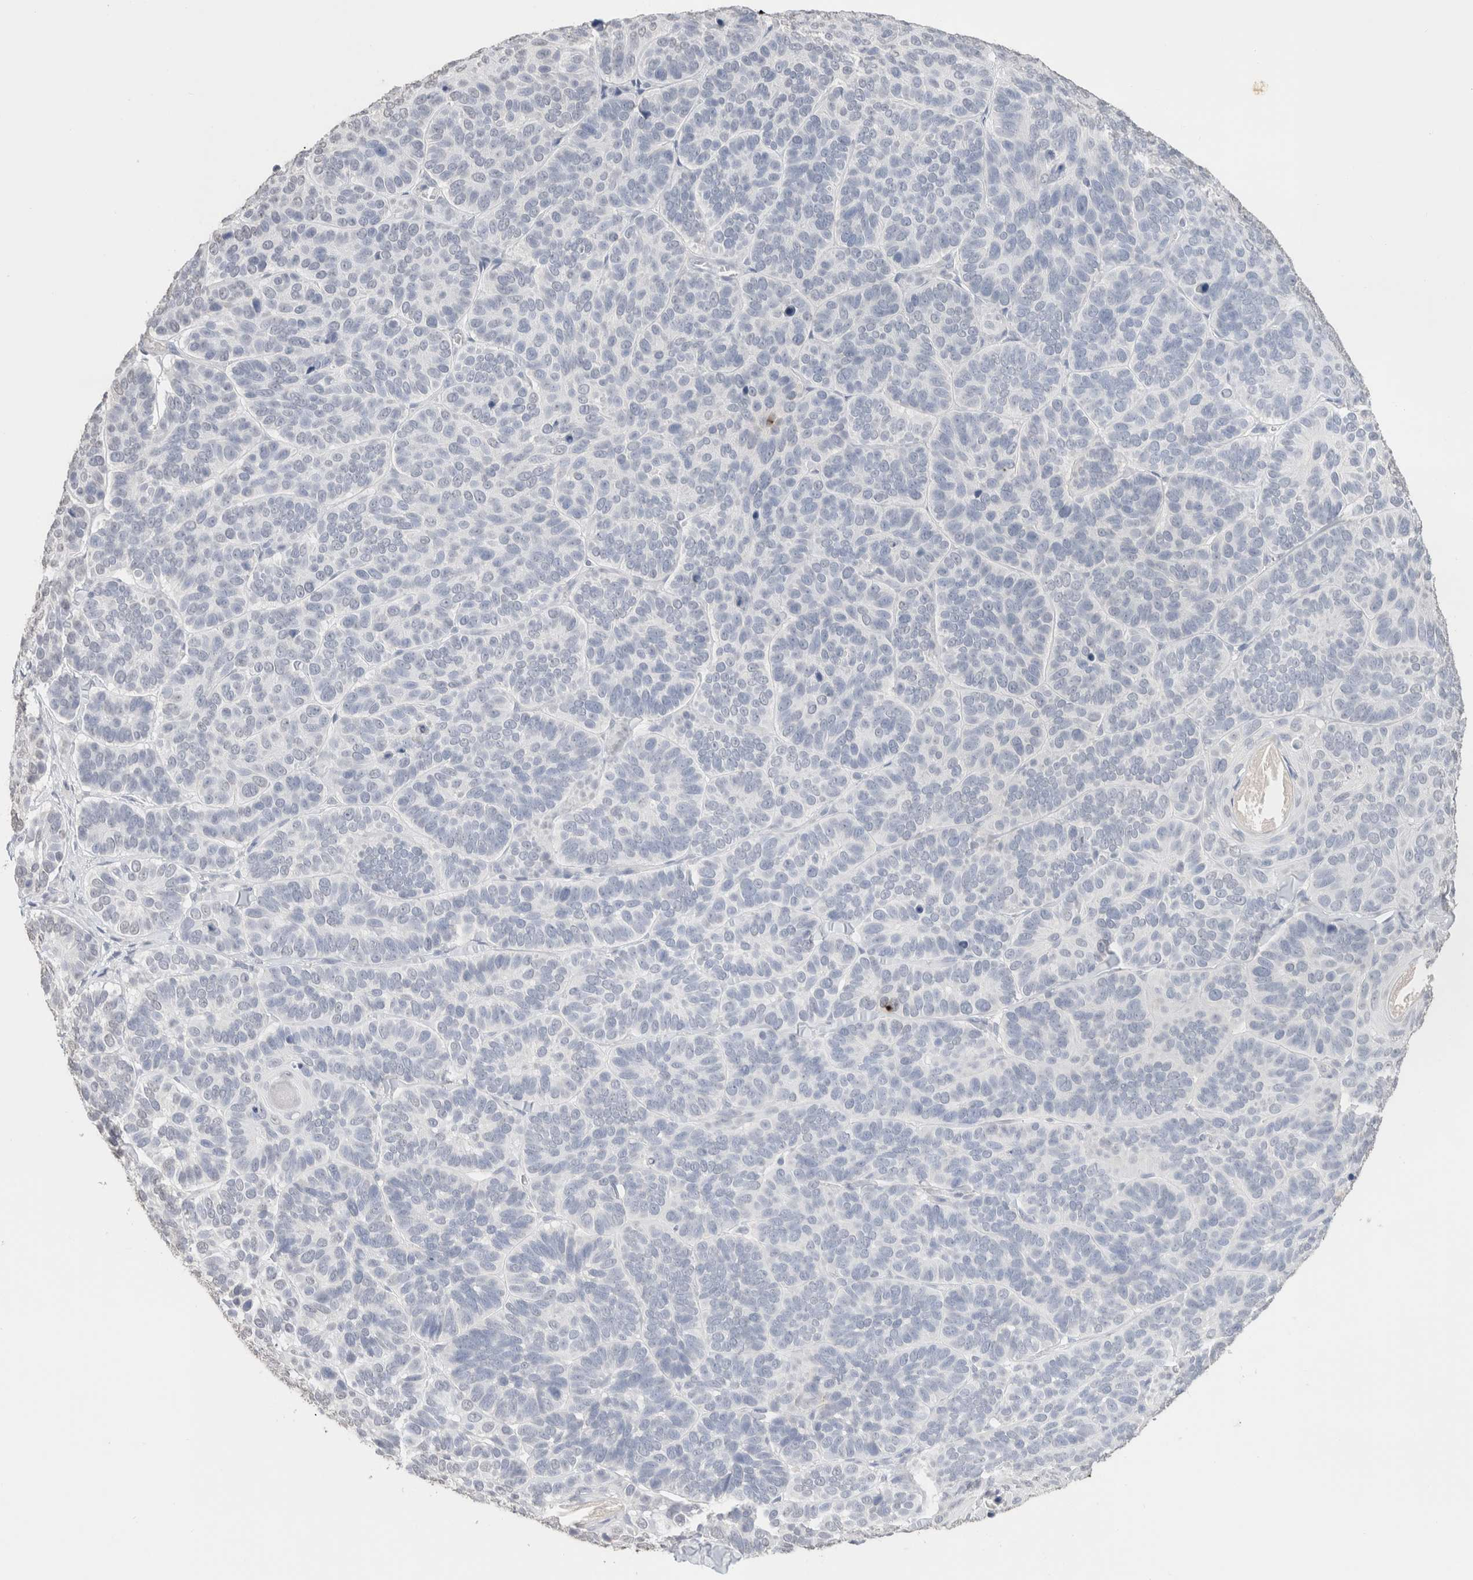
{"staining": {"intensity": "negative", "quantity": "none", "location": "none"}, "tissue": "skin cancer", "cell_type": "Tumor cells", "image_type": "cancer", "snomed": [{"axis": "morphology", "description": "Basal cell carcinoma"}, {"axis": "topography", "description": "Skin"}], "caption": "Protein analysis of skin cancer (basal cell carcinoma) displays no significant expression in tumor cells.", "gene": "CD80", "patient": {"sex": "male", "age": 62}}